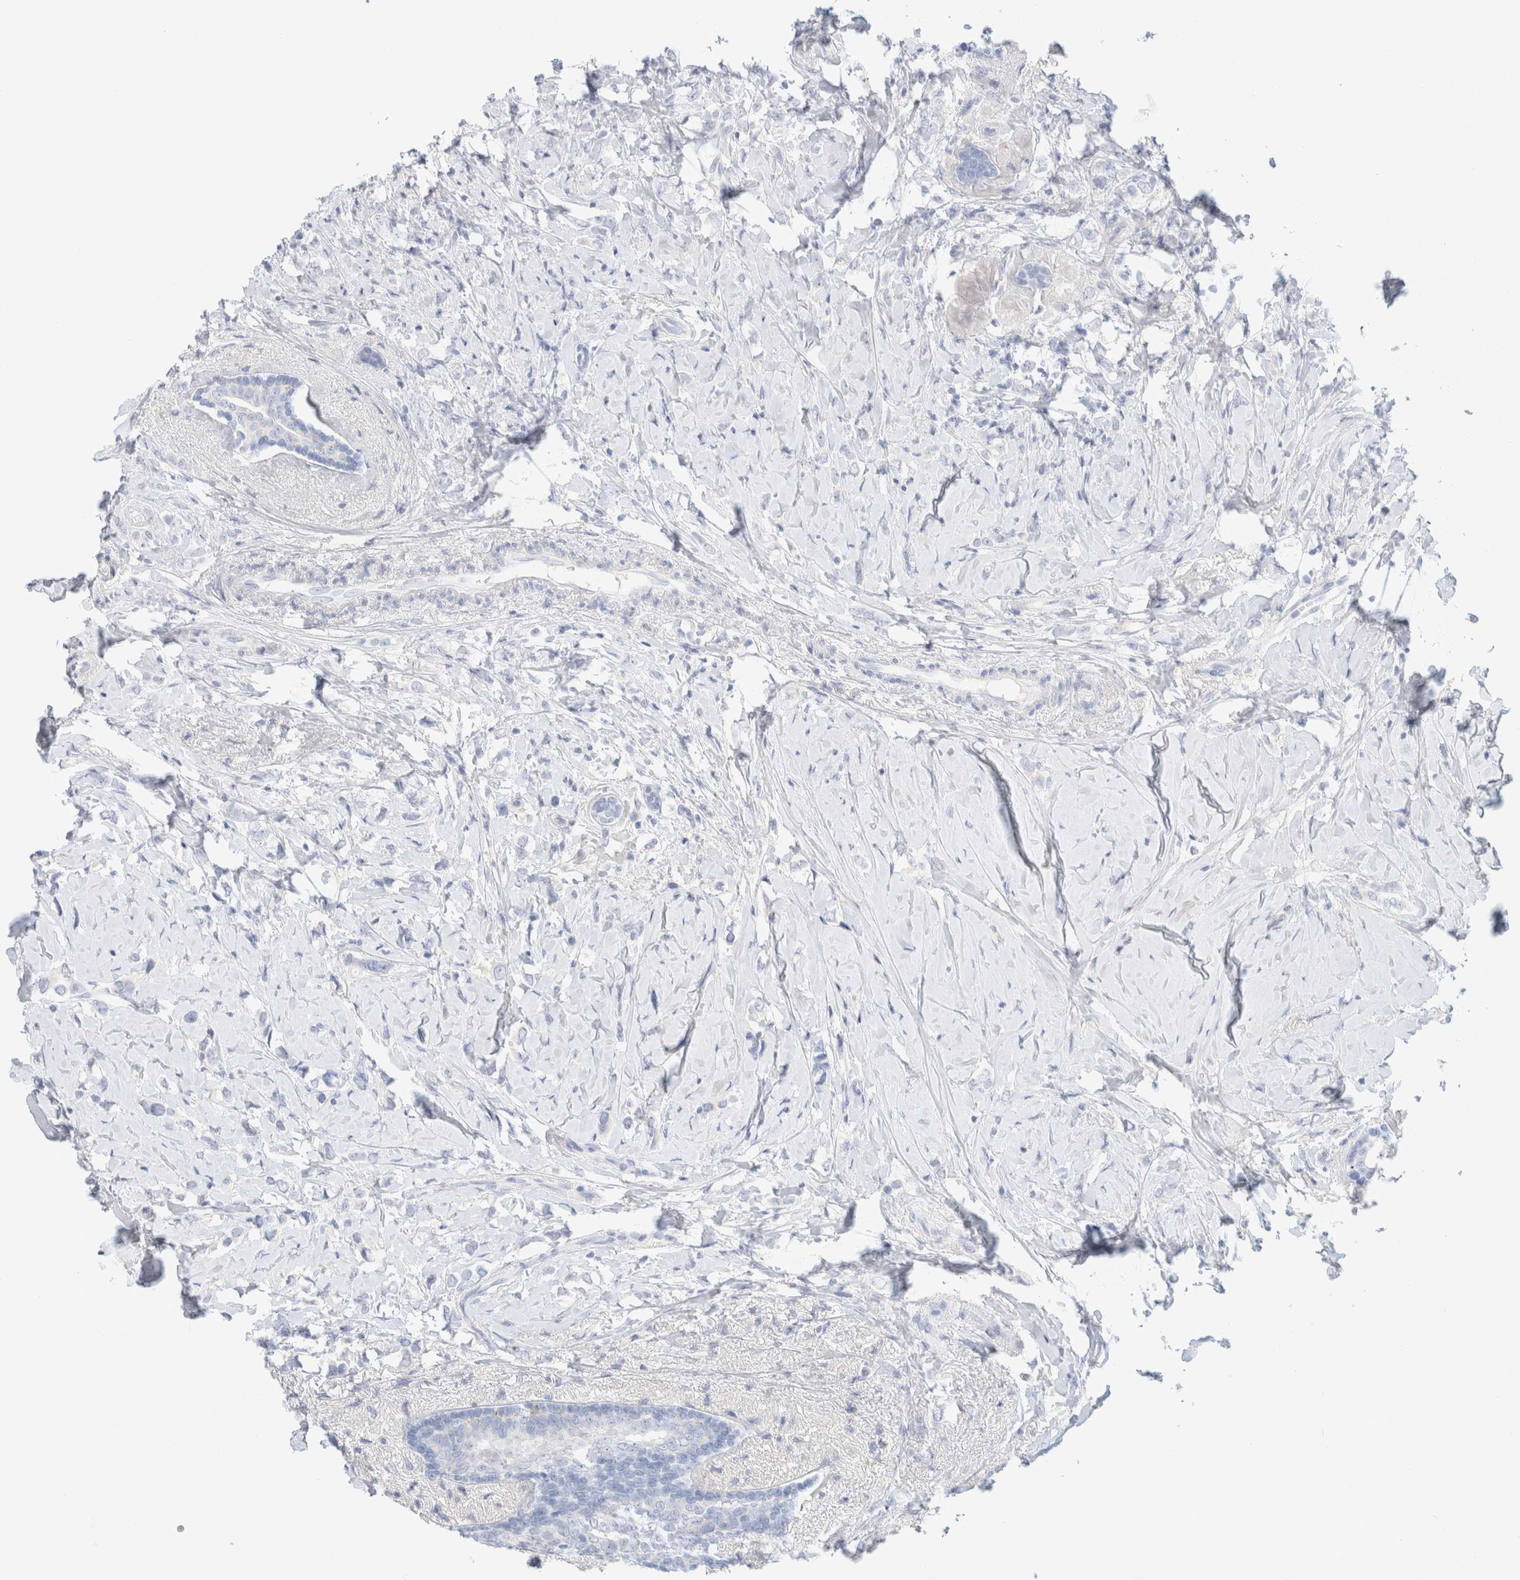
{"staining": {"intensity": "negative", "quantity": "none", "location": "none"}, "tissue": "breast cancer", "cell_type": "Tumor cells", "image_type": "cancer", "snomed": [{"axis": "morphology", "description": "Normal tissue, NOS"}, {"axis": "morphology", "description": "Lobular carcinoma"}, {"axis": "topography", "description": "Breast"}], "caption": "A micrograph of human breast cancer (lobular carcinoma) is negative for staining in tumor cells. (IHC, brightfield microscopy, high magnification).", "gene": "CPQ", "patient": {"sex": "female", "age": 47}}